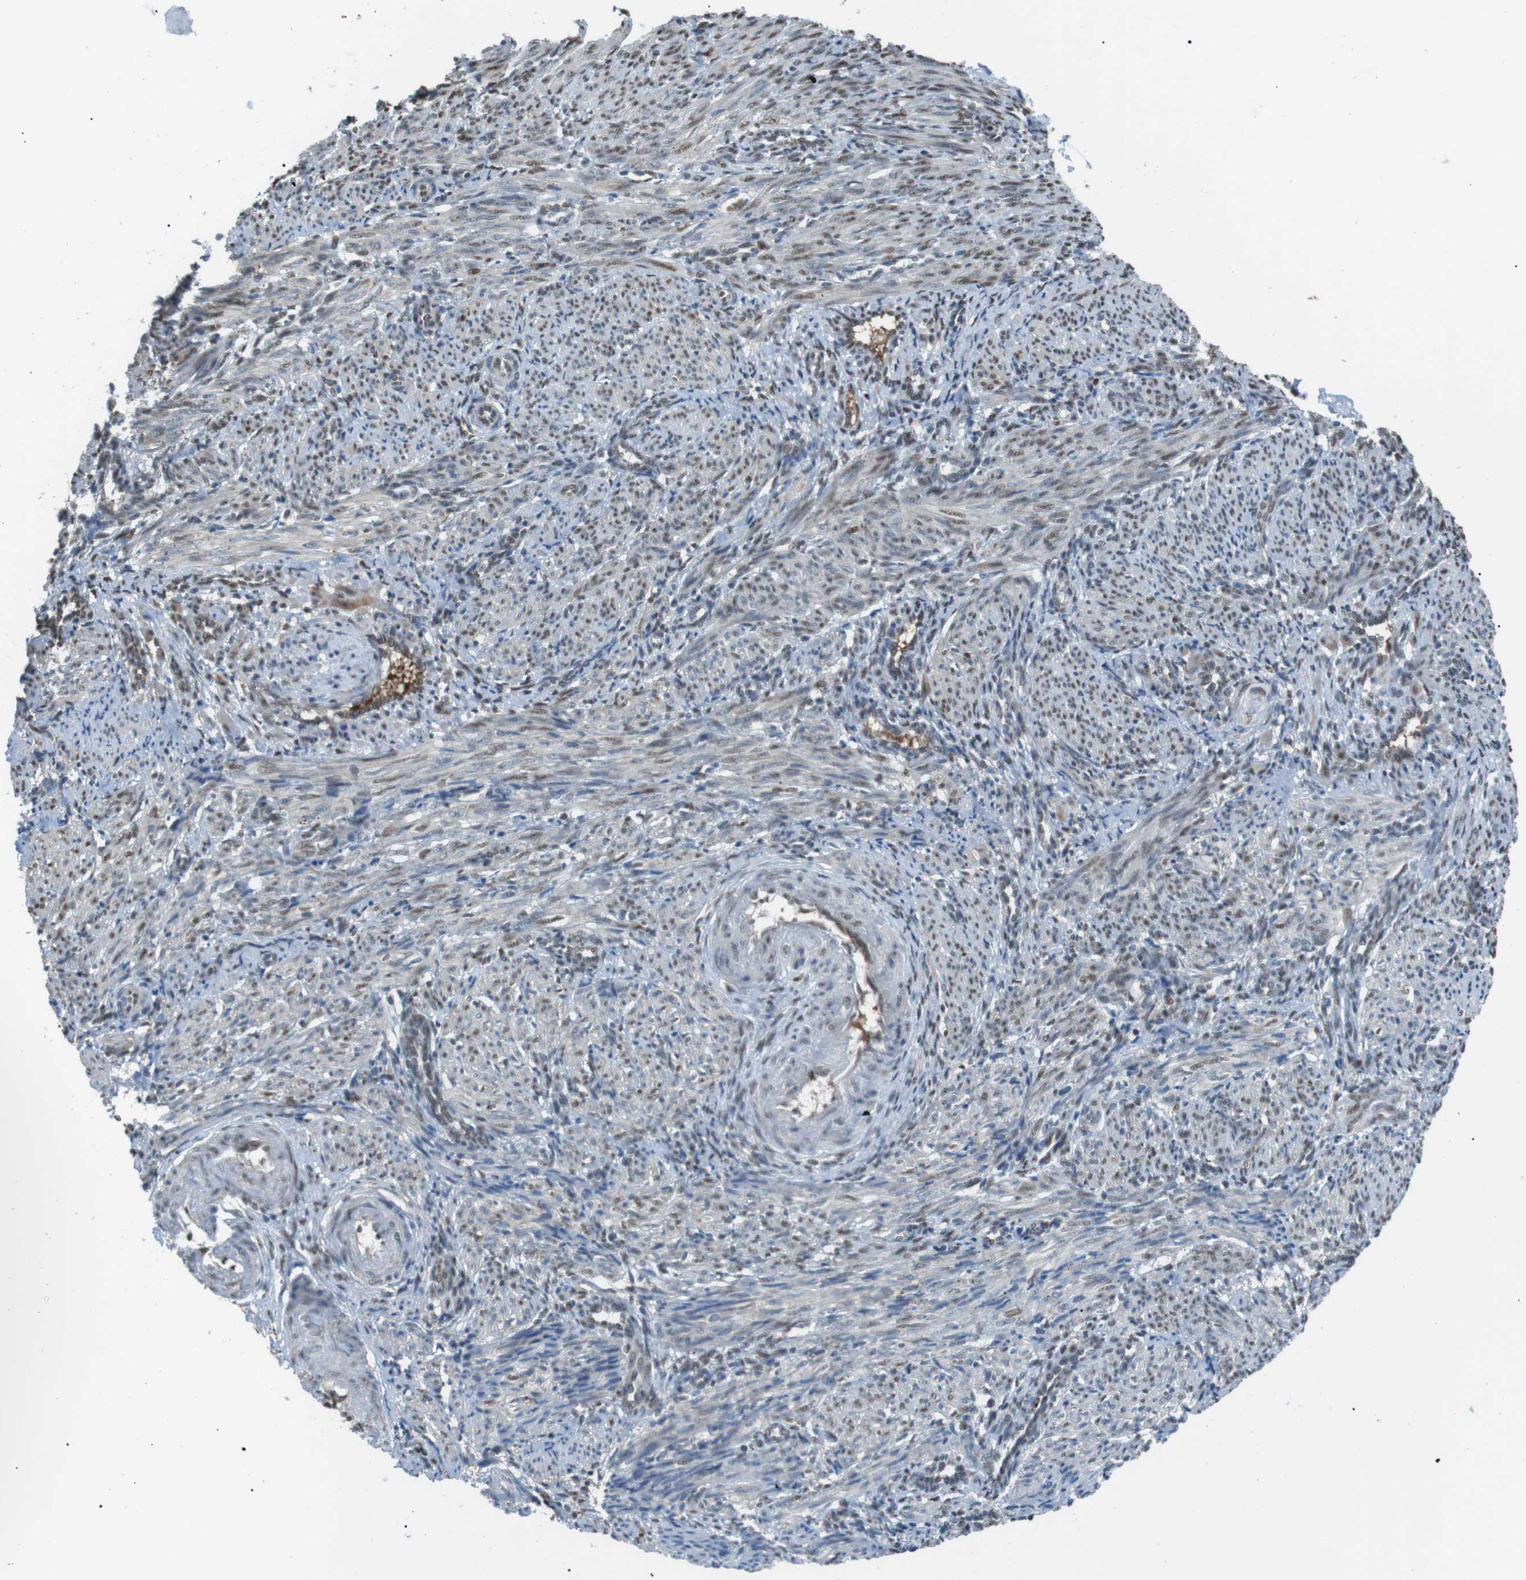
{"staining": {"intensity": "moderate", "quantity": "25%-75%", "location": "cytoplasmic/membranous,nuclear"}, "tissue": "smooth muscle", "cell_type": "Smooth muscle cells", "image_type": "normal", "snomed": [{"axis": "morphology", "description": "Normal tissue, NOS"}, {"axis": "topography", "description": "Endometrium"}], "caption": "IHC photomicrograph of unremarkable smooth muscle: human smooth muscle stained using IHC displays medium levels of moderate protein expression localized specifically in the cytoplasmic/membranous,nuclear of smooth muscle cells, appearing as a cytoplasmic/membranous,nuclear brown color.", "gene": "SRPK2", "patient": {"sex": "female", "age": 33}}